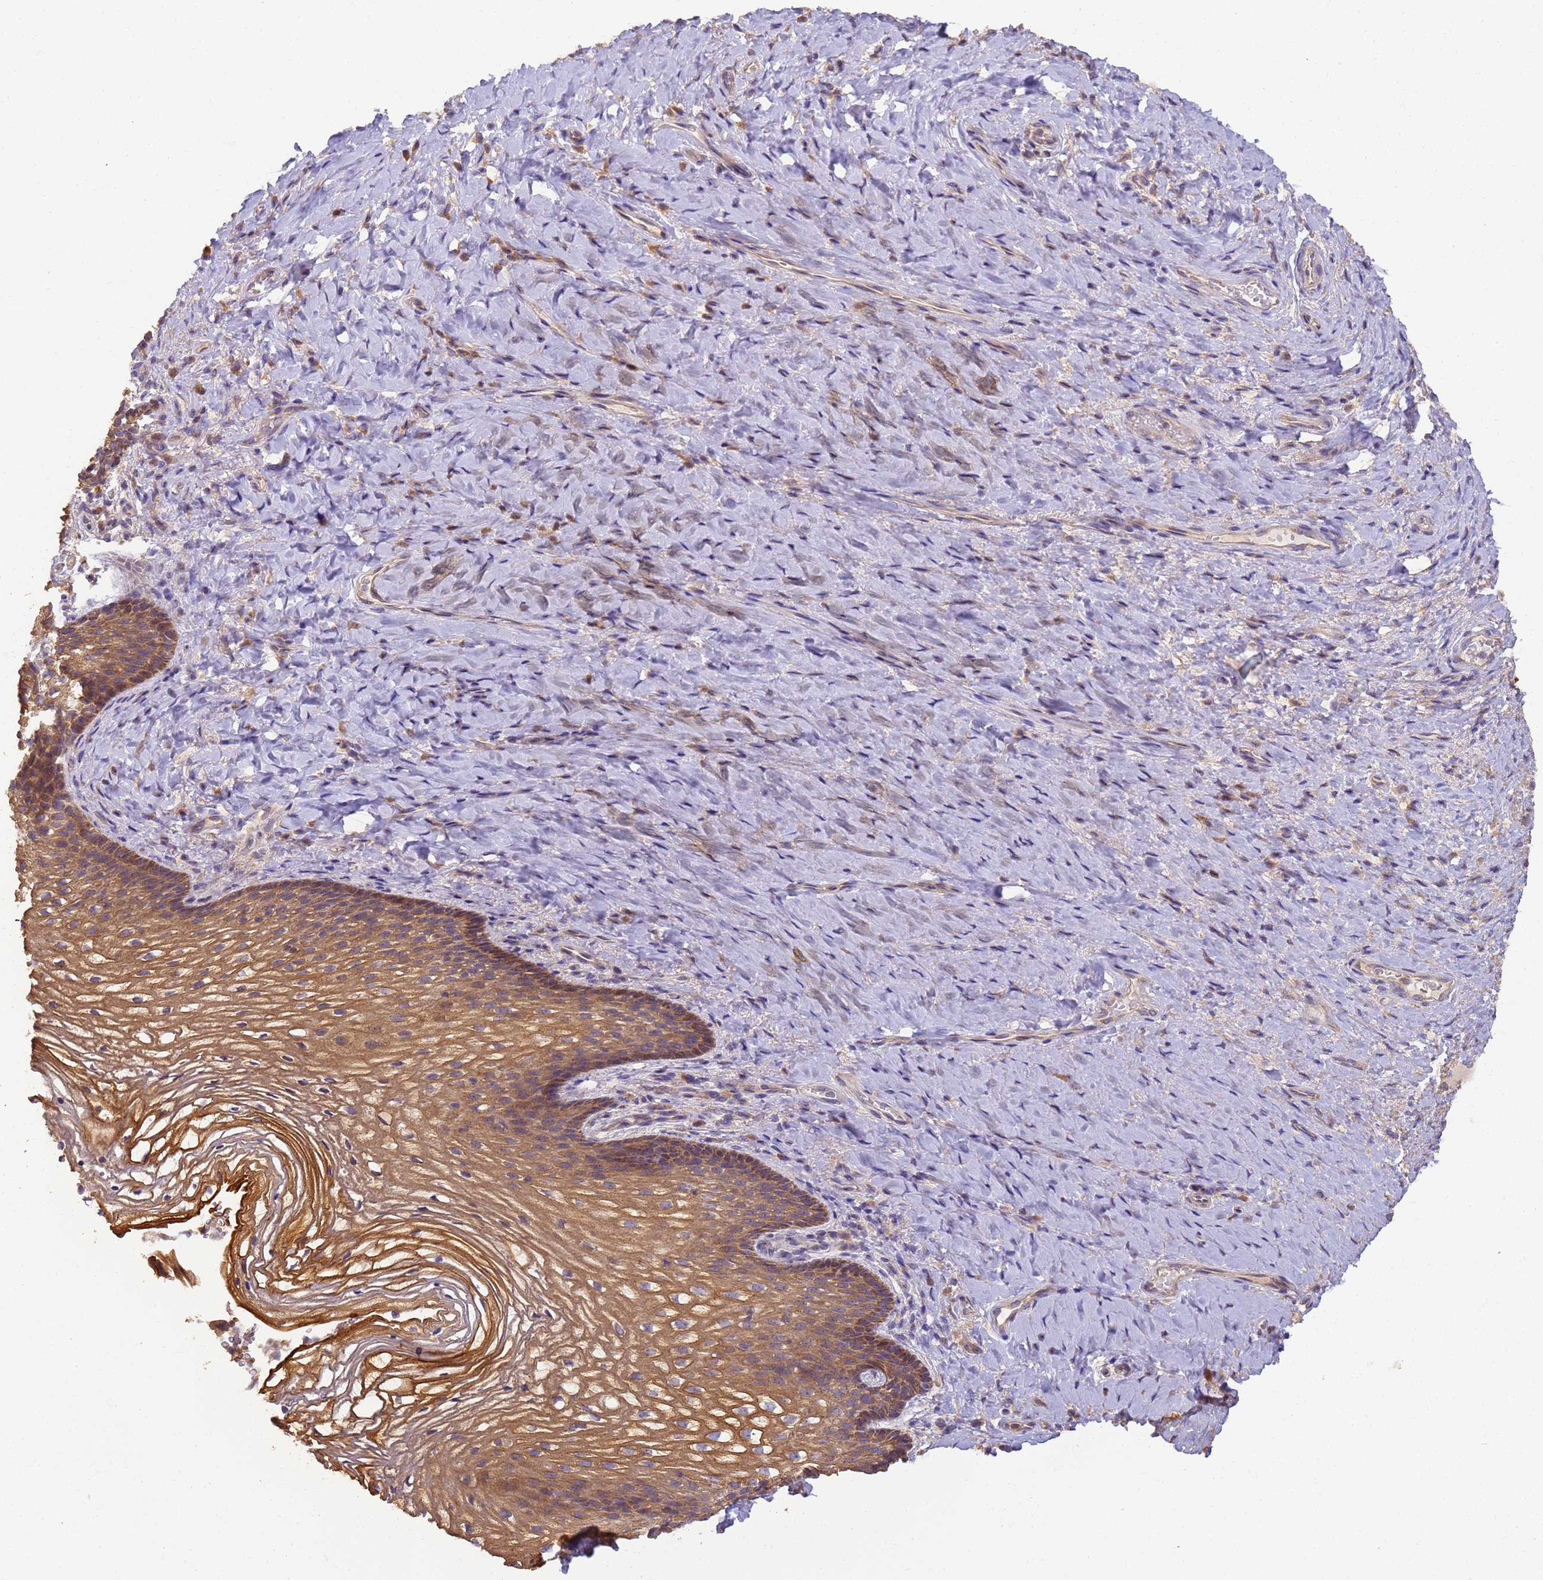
{"staining": {"intensity": "moderate", "quantity": ">75%", "location": "cytoplasmic/membranous"}, "tissue": "vagina", "cell_type": "Squamous epithelial cells", "image_type": "normal", "snomed": [{"axis": "morphology", "description": "Normal tissue, NOS"}, {"axis": "topography", "description": "Vagina"}], "caption": "IHC (DAB) staining of normal vagina demonstrates moderate cytoplasmic/membranous protein expression in about >75% of squamous epithelial cells.", "gene": "TIGAR", "patient": {"sex": "female", "age": 60}}